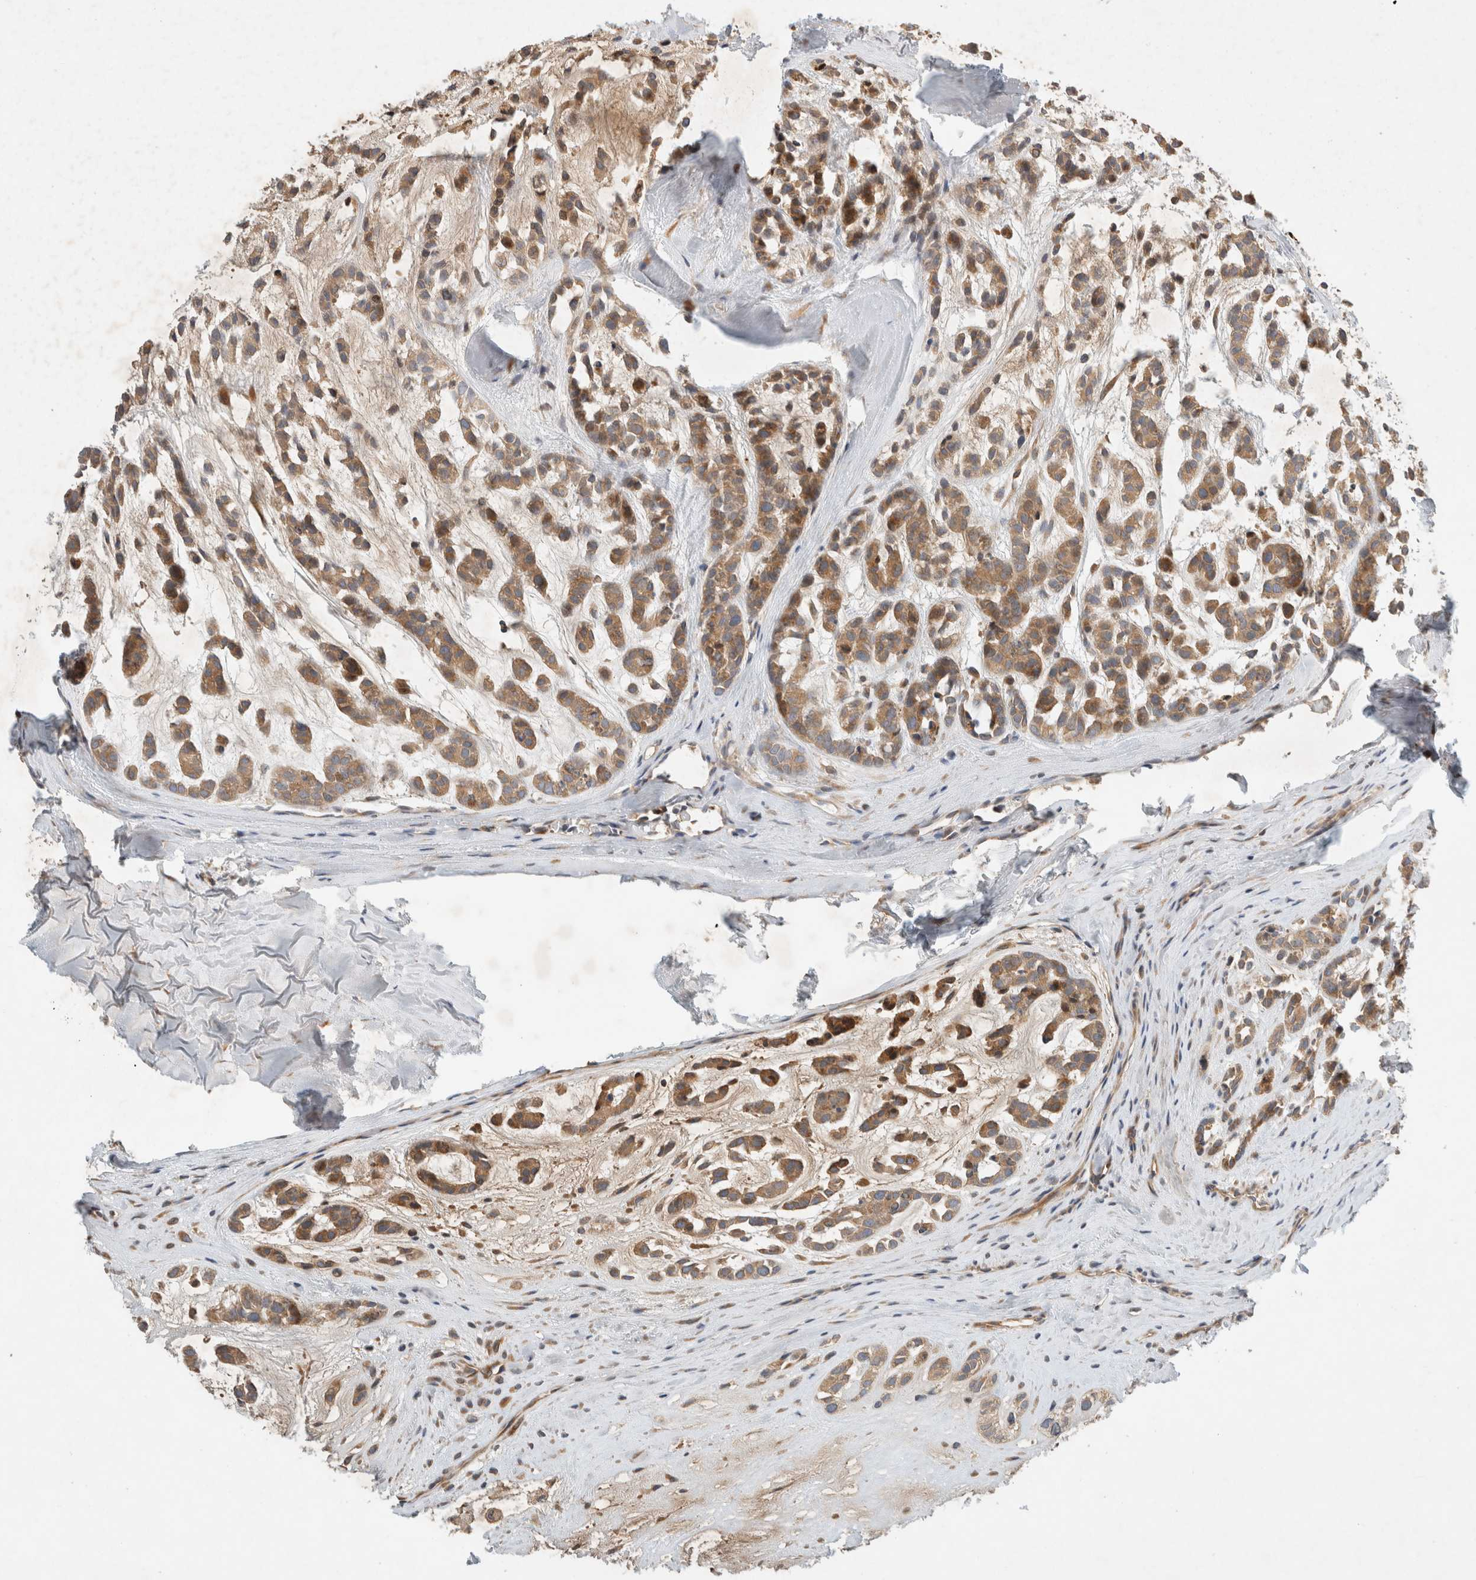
{"staining": {"intensity": "moderate", "quantity": "25%-75%", "location": "cytoplasmic/membranous"}, "tissue": "head and neck cancer", "cell_type": "Tumor cells", "image_type": "cancer", "snomed": [{"axis": "morphology", "description": "Adenocarcinoma, NOS"}, {"axis": "morphology", "description": "Adenoma, NOS"}, {"axis": "topography", "description": "Head-Neck"}], "caption": "A photomicrograph of human head and neck cancer stained for a protein reveals moderate cytoplasmic/membranous brown staining in tumor cells.", "gene": "ARMC9", "patient": {"sex": "female", "age": 55}}